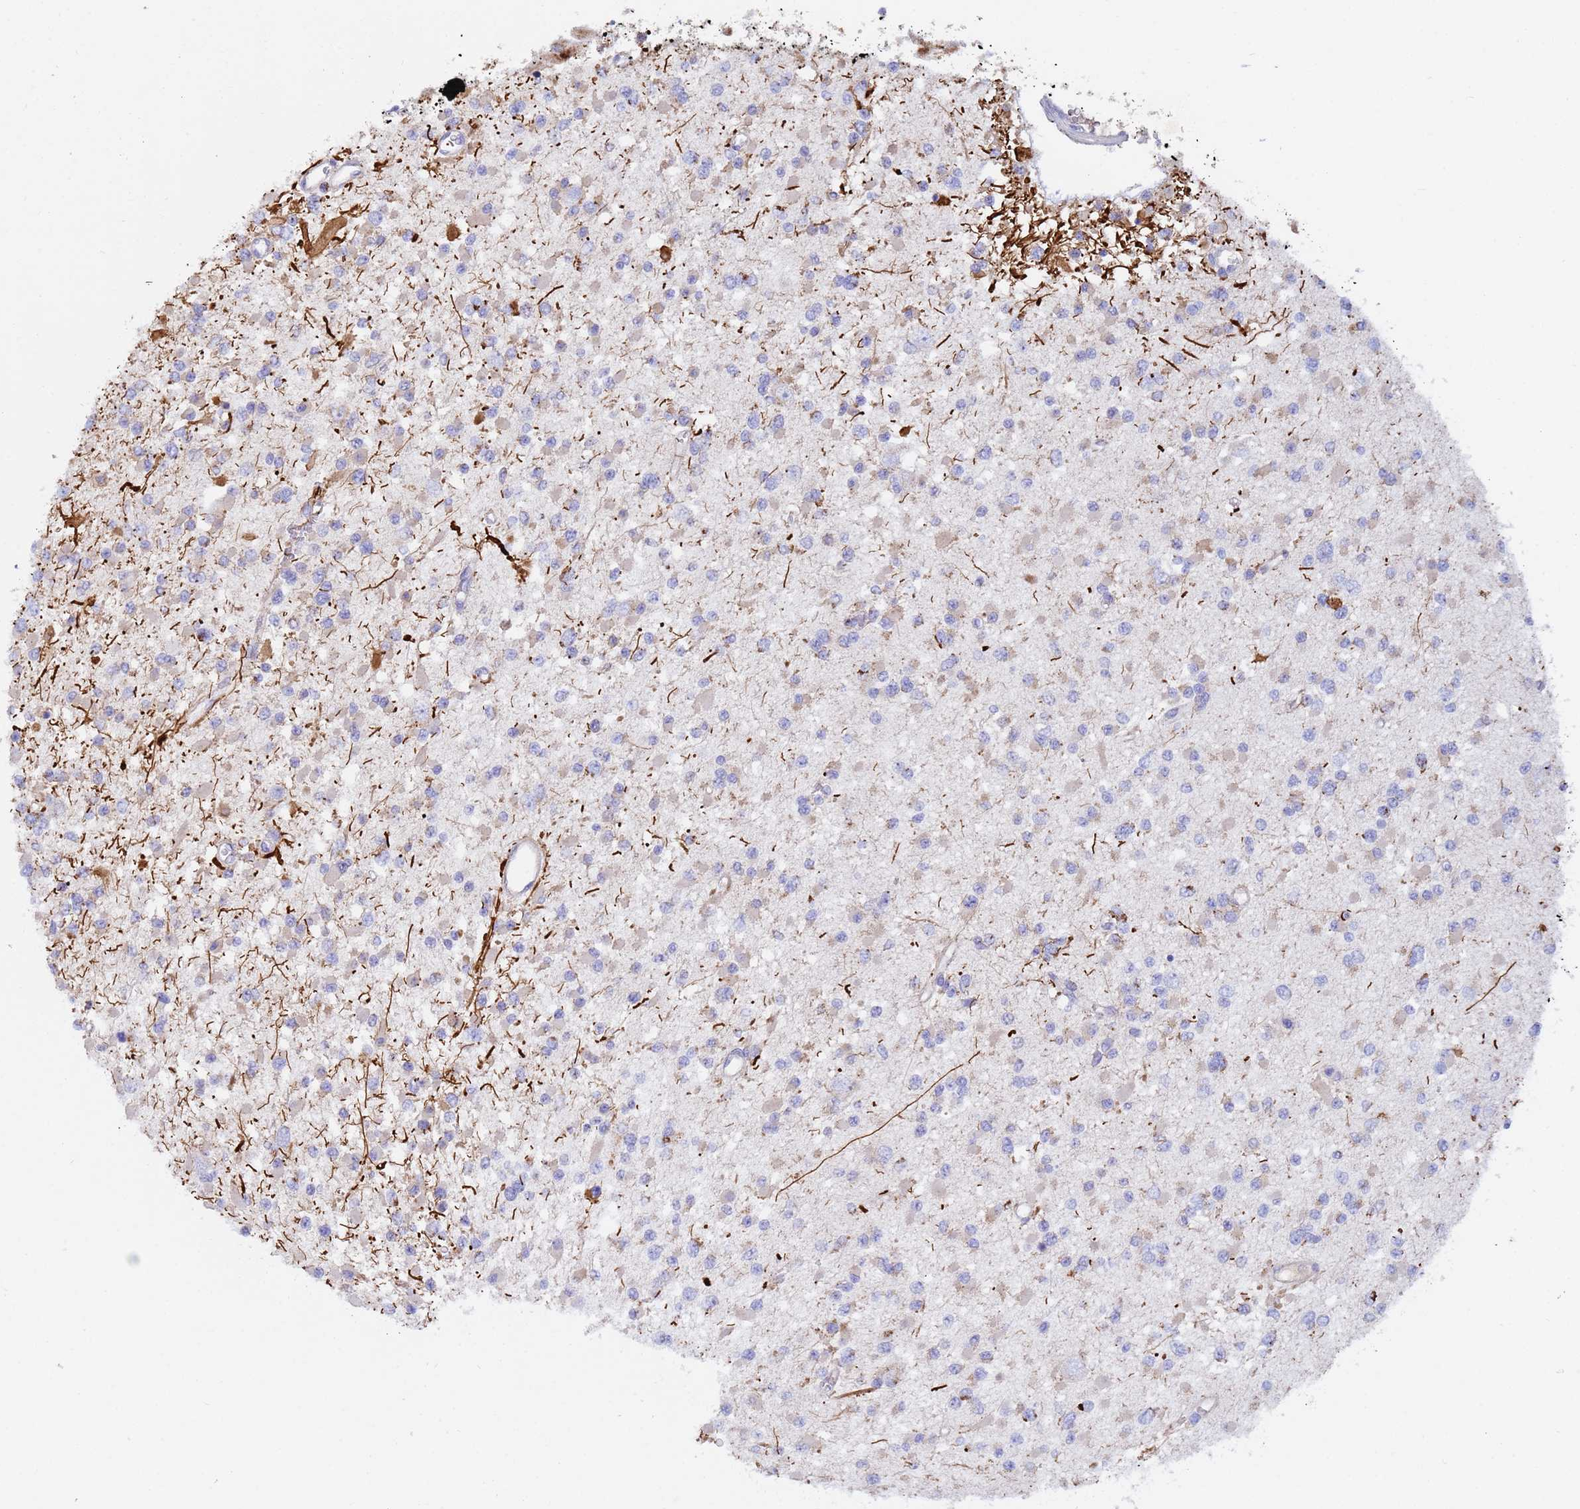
{"staining": {"intensity": "weak", "quantity": "<25%", "location": "cytoplasmic/membranous"}, "tissue": "glioma", "cell_type": "Tumor cells", "image_type": "cancer", "snomed": [{"axis": "morphology", "description": "Glioma, malignant, Low grade"}, {"axis": "topography", "description": "Brain"}], "caption": "Tumor cells show no significant expression in low-grade glioma (malignant).", "gene": "TUBGCP3", "patient": {"sex": "female", "age": 22}}